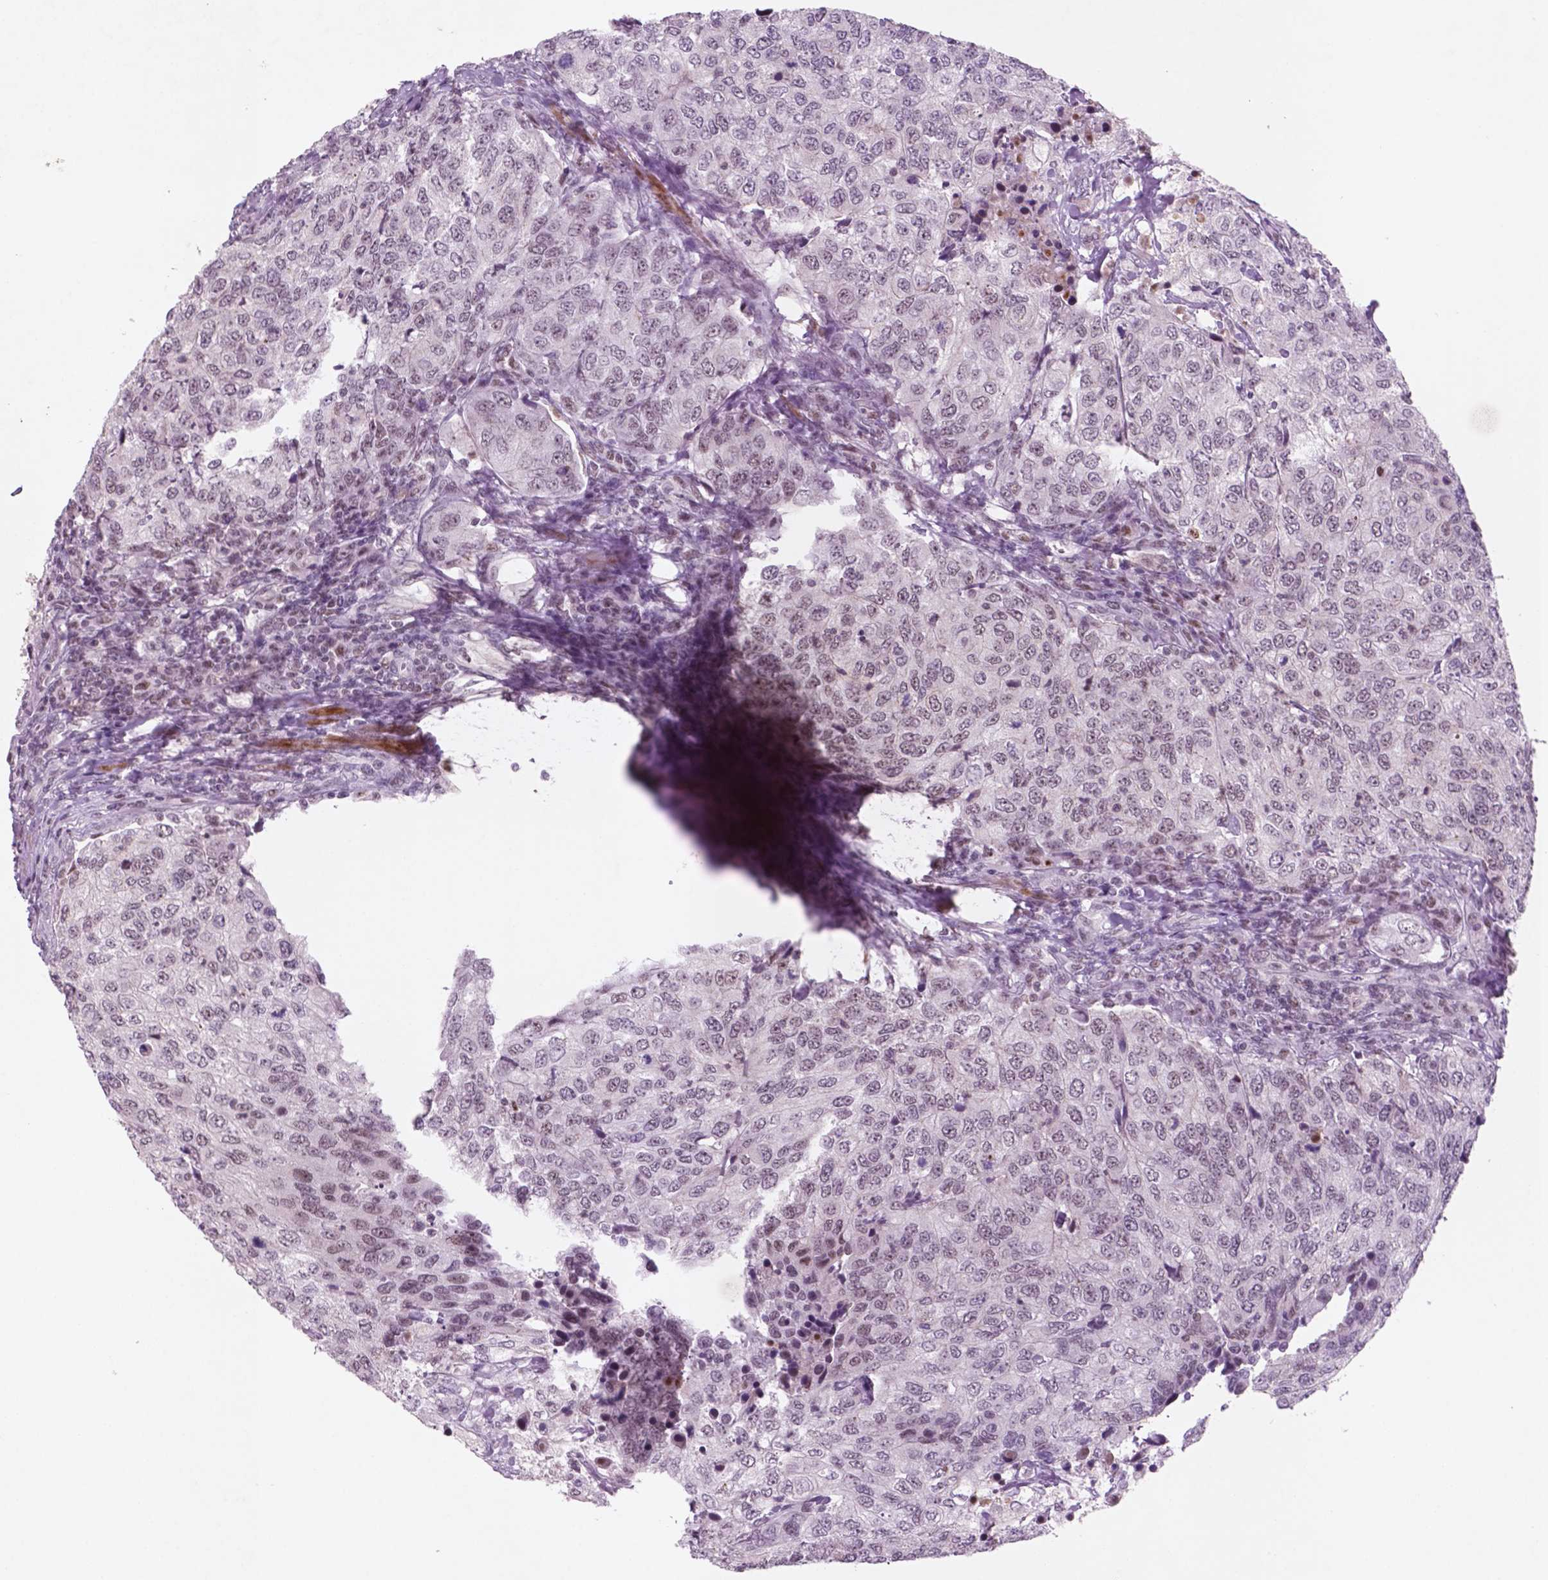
{"staining": {"intensity": "weak", "quantity": "25%-75%", "location": "nuclear"}, "tissue": "urothelial cancer", "cell_type": "Tumor cells", "image_type": "cancer", "snomed": [{"axis": "morphology", "description": "Urothelial carcinoma, High grade"}, {"axis": "topography", "description": "Urinary bladder"}], "caption": "Immunohistochemical staining of urothelial cancer reveals weak nuclear protein positivity in about 25%-75% of tumor cells. The staining is performed using DAB (3,3'-diaminobenzidine) brown chromogen to label protein expression. The nuclei are counter-stained blue using hematoxylin.", "gene": "CTR9", "patient": {"sex": "female", "age": 78}}